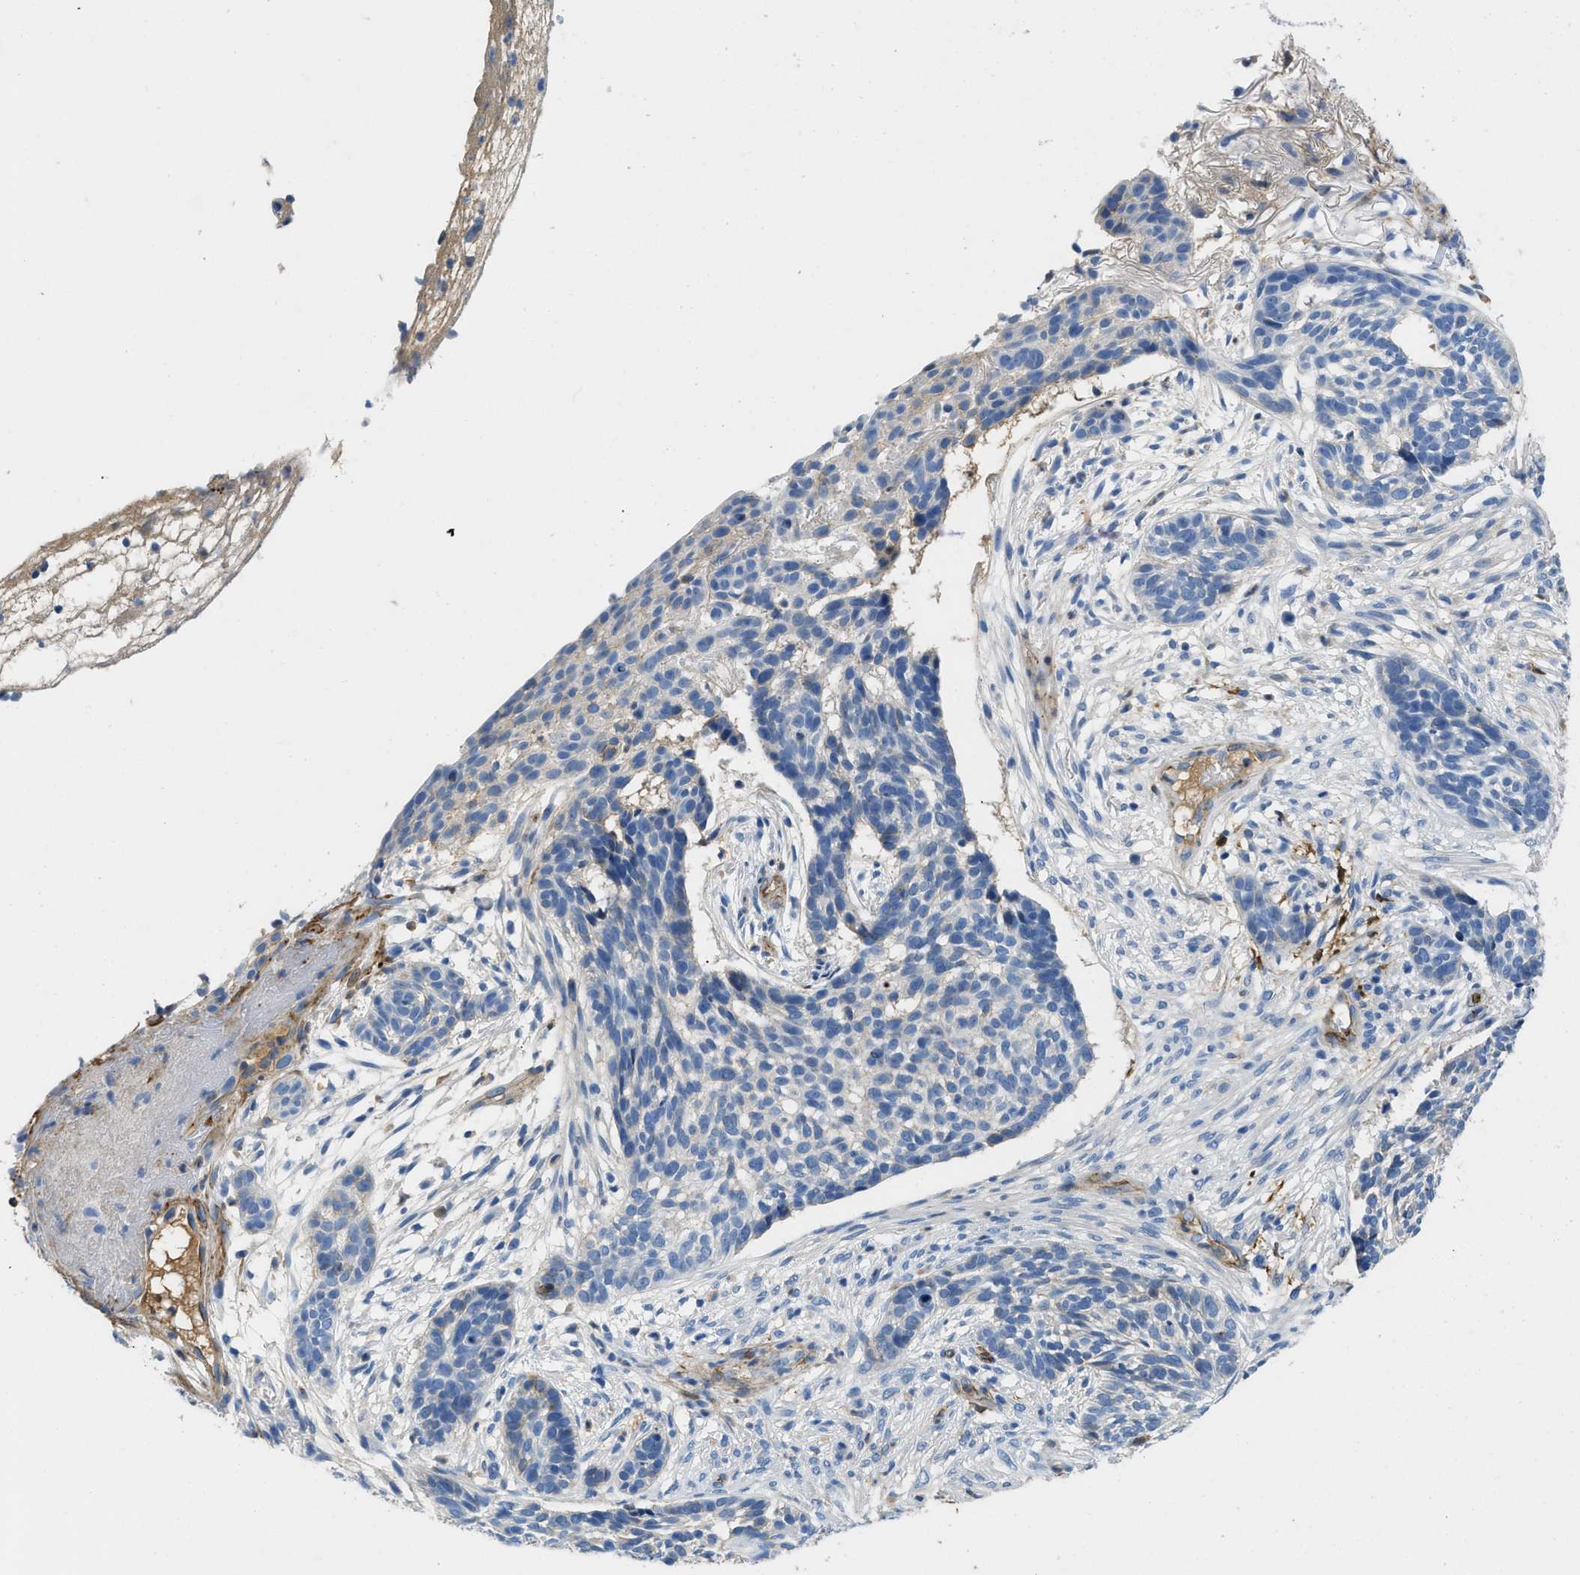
{"staining": {"intensity": "negative", "quantity": "none", "location": "none"}, "tissue": "skin cancer", "cell_type": "Tumor cells", "image_type": "cancer", "snomed": [{"axis": "morphology", "description": "Basal cell carcinoma"}, {"axis": "topography", "description": "Skin"}], "caption": "A high-resolution histopathology image shows IHC staining of basal cell carcinoma (skin), which demonstrates no significant positivity in tumor cells.", "gene": "SPEG", "patient": {"sex": "male", "age": 85}}